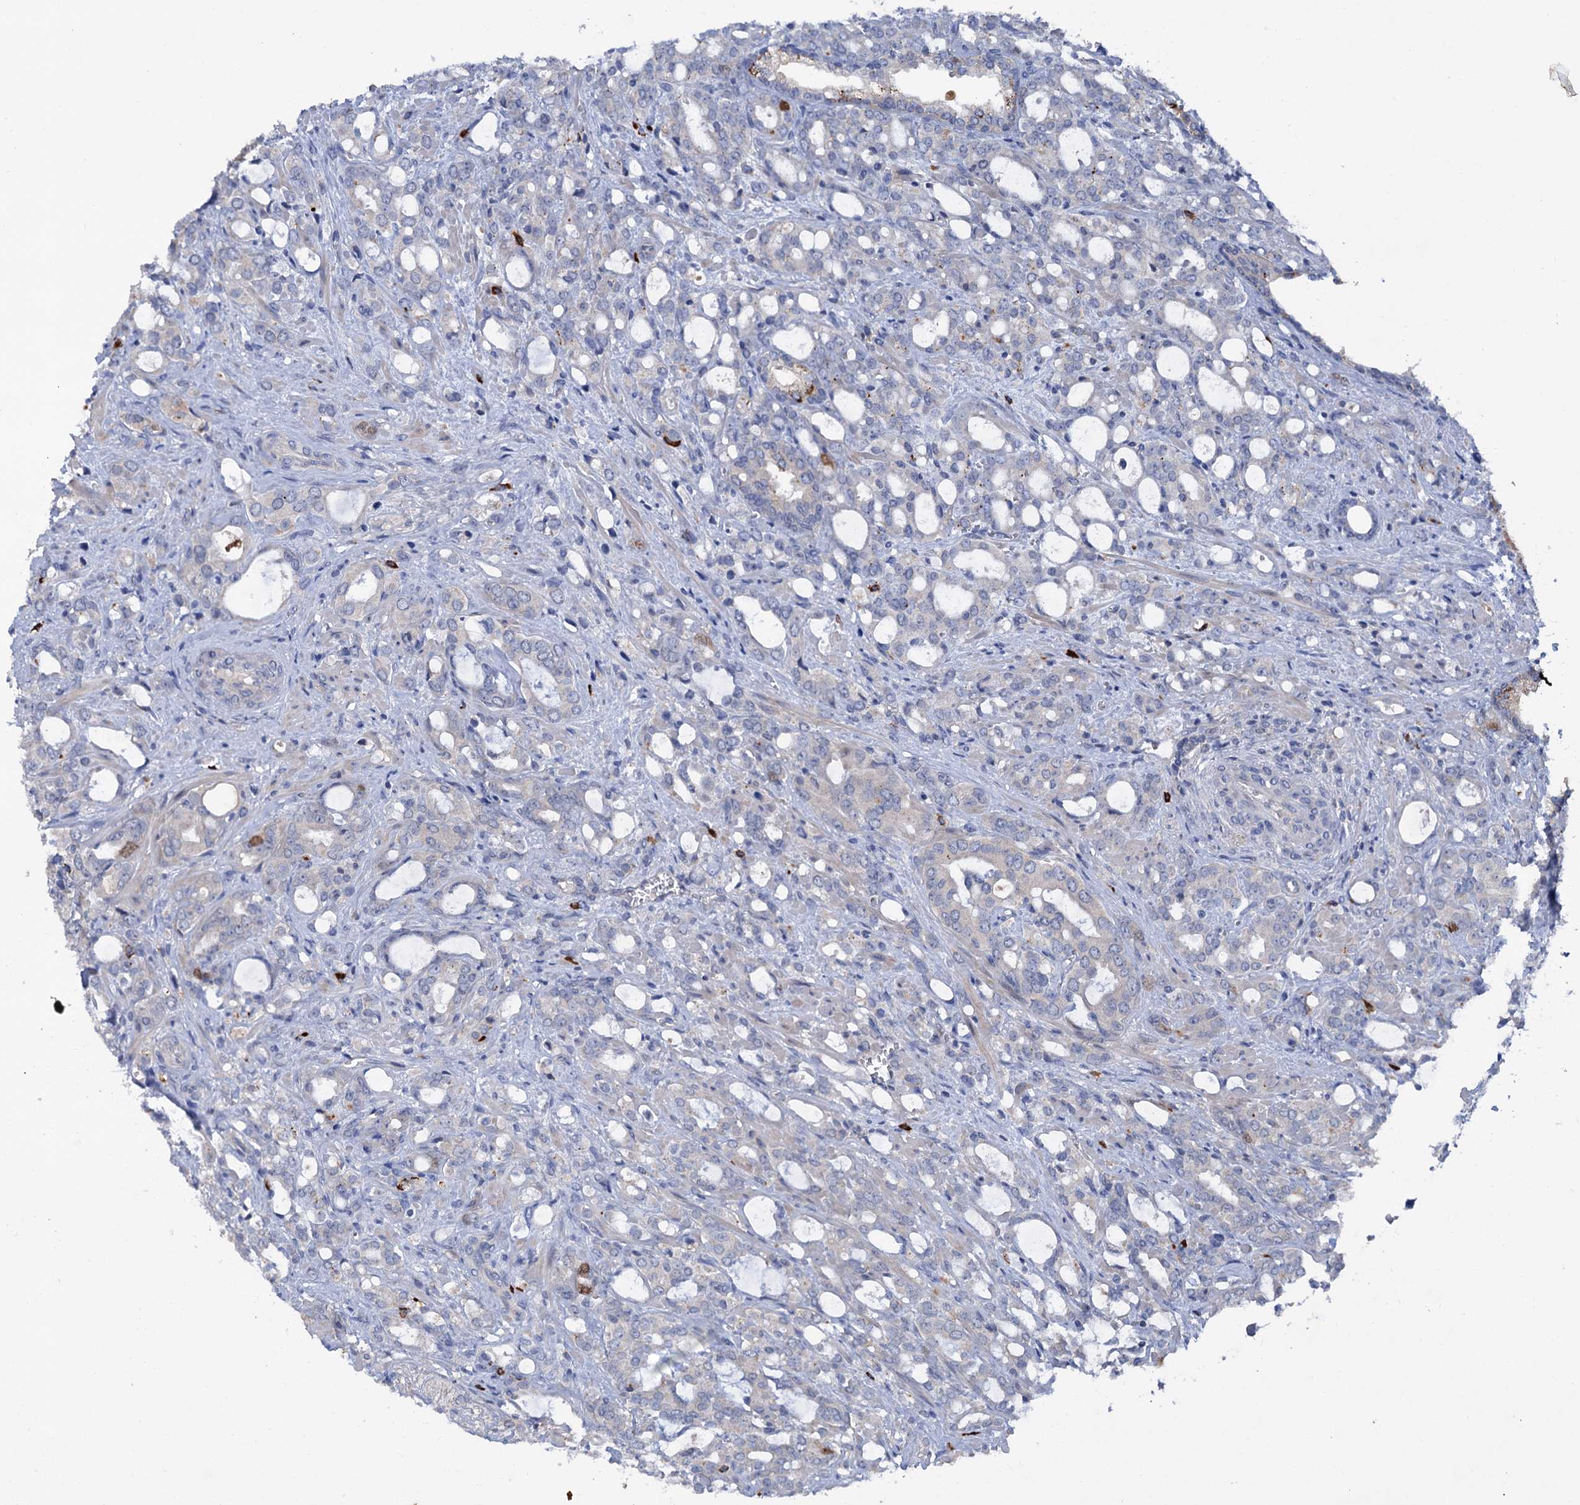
{"staining": {"intensity": "moderate", "quantity": "<25%", "location": "cytoplasmic/membranous"}, "tissue": "prostate cancer", "cell_type": "Tumor cells", "image_type": "cancer", "snomed": [{"axis": "morphology", "description": "Adenocarcinoma, High grade"}, {"axis": "topography", "description": "Prostate"}], "caption": "Tumor cells exhibit moderate cytoplasmic/membranous positivity in about <25% of cells in prostate cancer.", "gene": "FAM111B", "patient": {"sex": "male", "age": 72}}